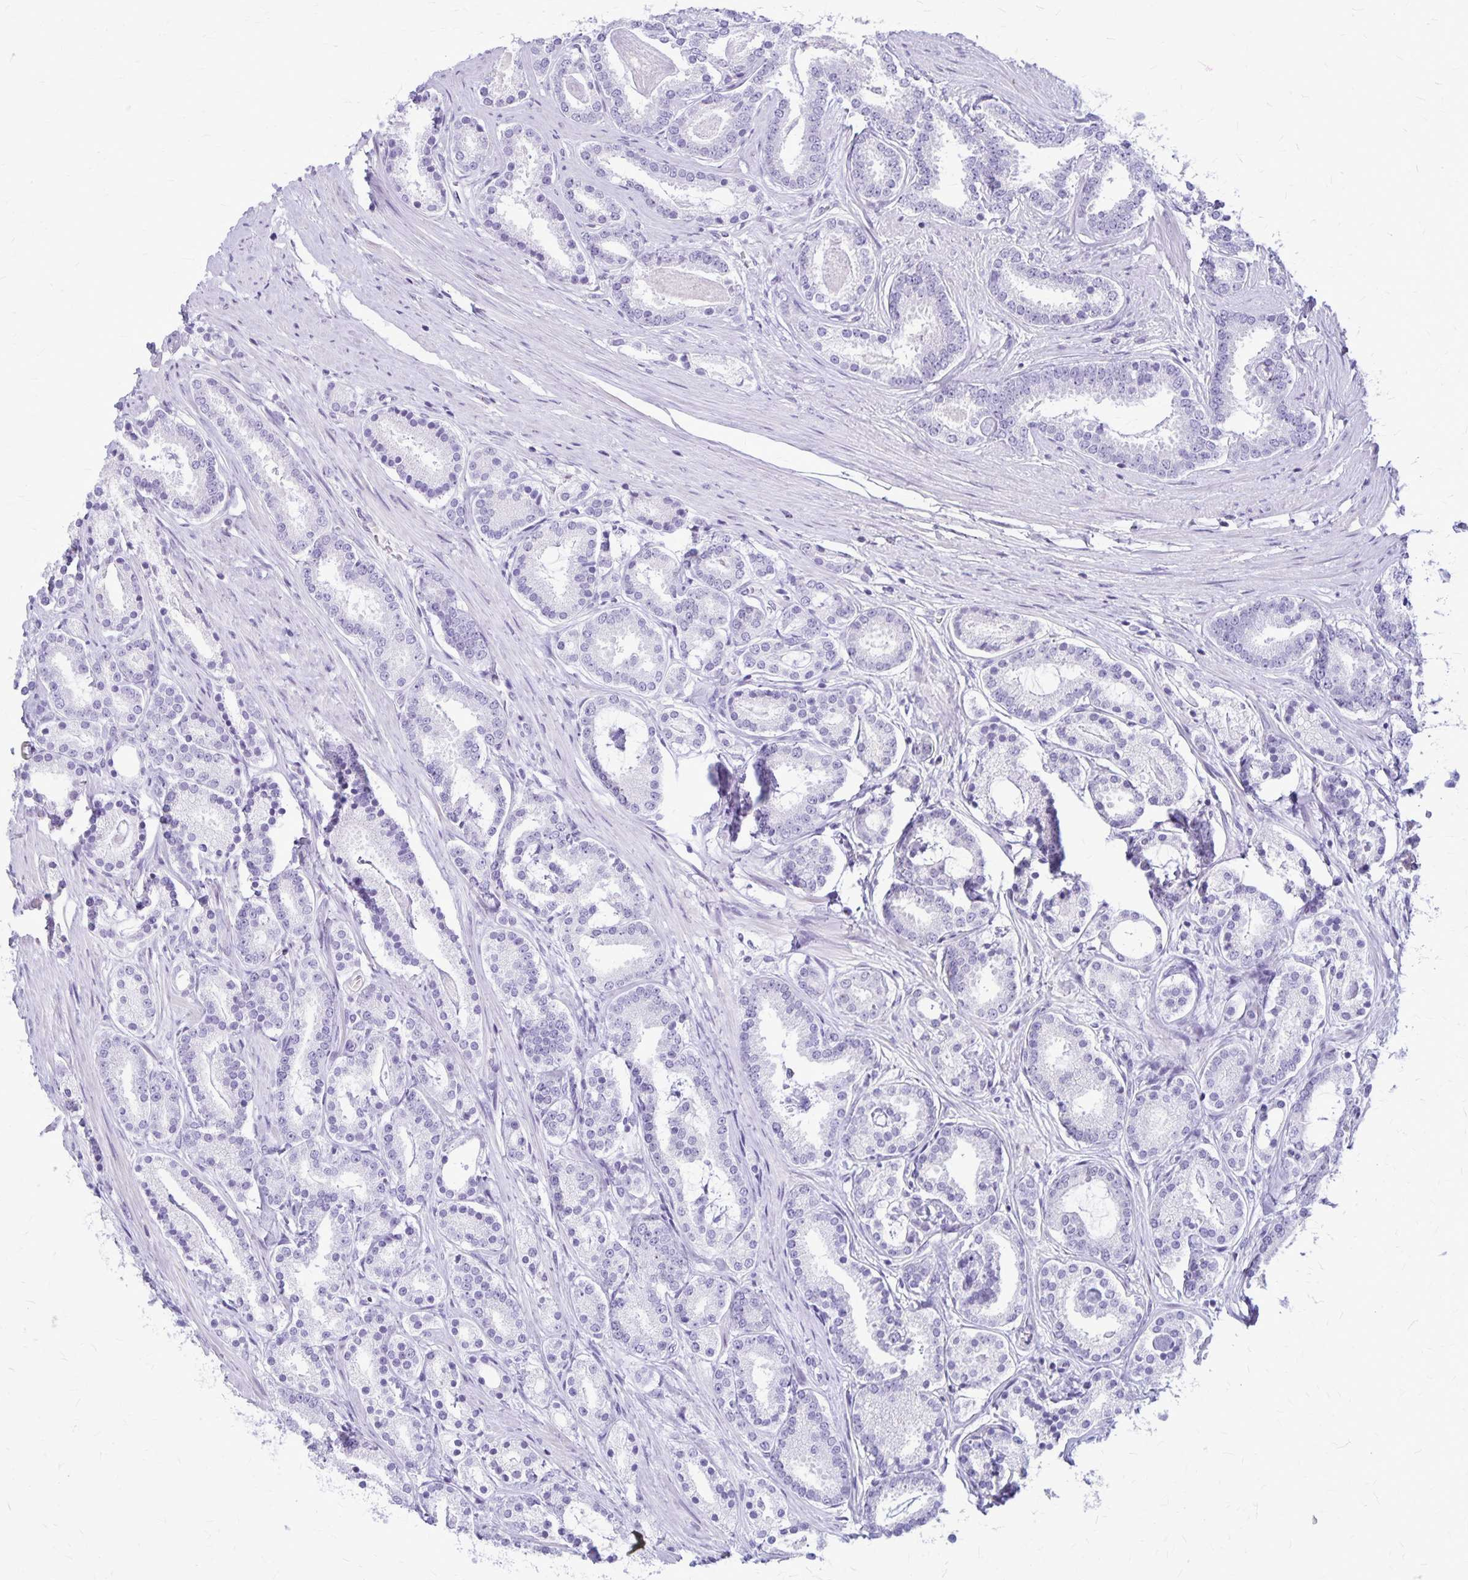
{"staining": {"intensity": "negative", "quantity": "none", "location": "none"}, "tissue": "prostate cancer", "cell_type": "Tumor cells", "image_type": "cancer", "snomed": [{"axis": "morphology", "description": "Adenocarcinoma, High grade"}, {"axis": "topography", "description": "Prostate"}], "caption": "IHC micrograph of neoplastic tissue: prostate cancer stained with DAB (3,3'-diaminobenzidine) displays no significant protein expression in tumor cells. The staining was performed using DAB to visualize the protein expression in brown, while the nuclei were stained in blue with hematoxylin (Magnification: 20x).", "gene": "GP9", "patient": {"sex": "male", "age": 63}}